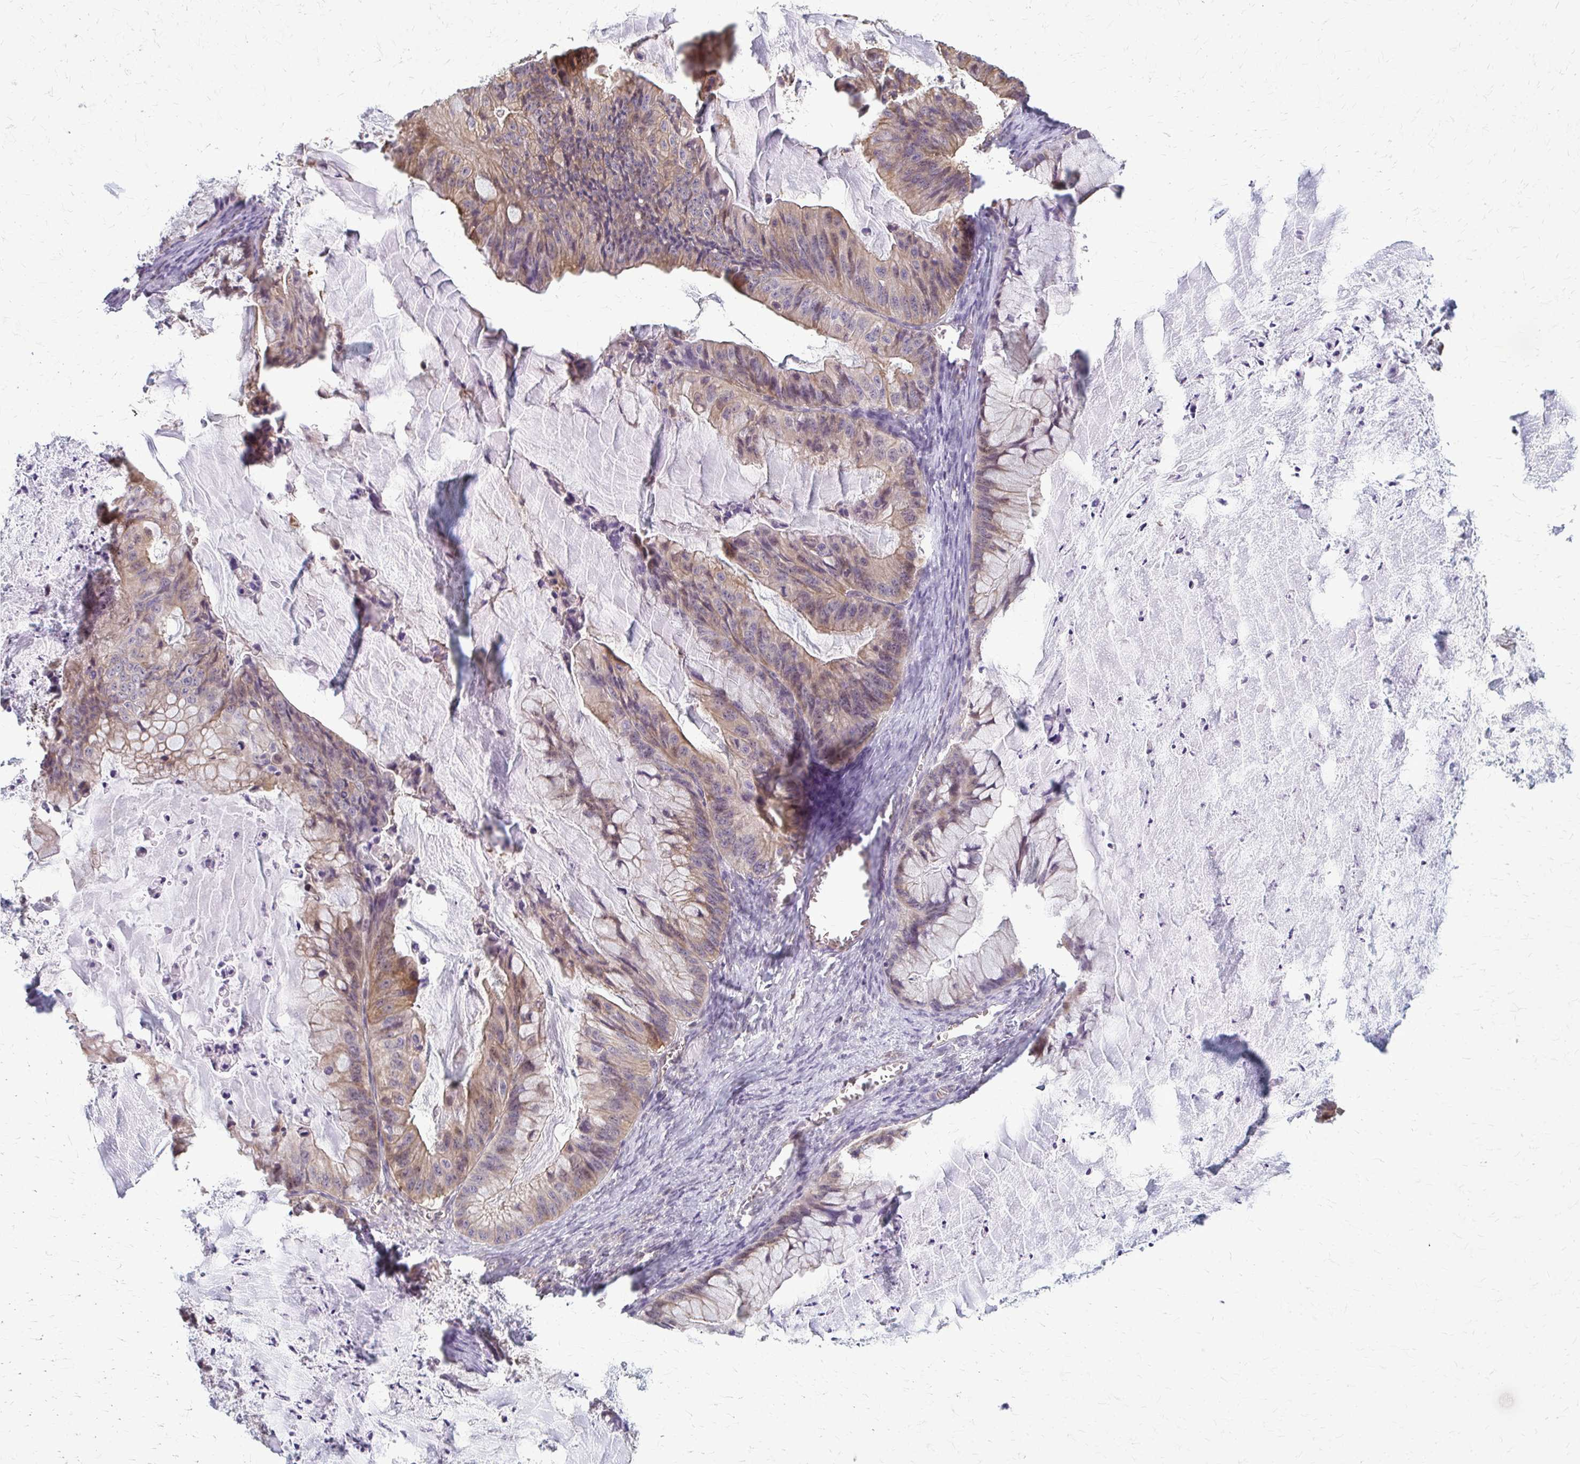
{"staining": {"intensity": "weak", "quantity": "25%-75%", "location": "cytoplasmic/membranous,nuclear"}, "tissue": "ovarian cancer", "cell_type": "Tumor cells", "image_type": "cancer", "snomed": [{"axis": "morphology", "description": "Cystadenocarcinoma, mucinous, NOS"}, {"axis": "topography", "description": "Ovary"}], "caption": "IHC (DAB (3,3'-diaminobenzidine)) staining of human ovarian cancer displays weak cytoplasmic/membranous and nuclear protein staining in about 25%-75% of tumor cells.", "gene": "ZNF34", "patient": {"sex": "female", "age": 72}}